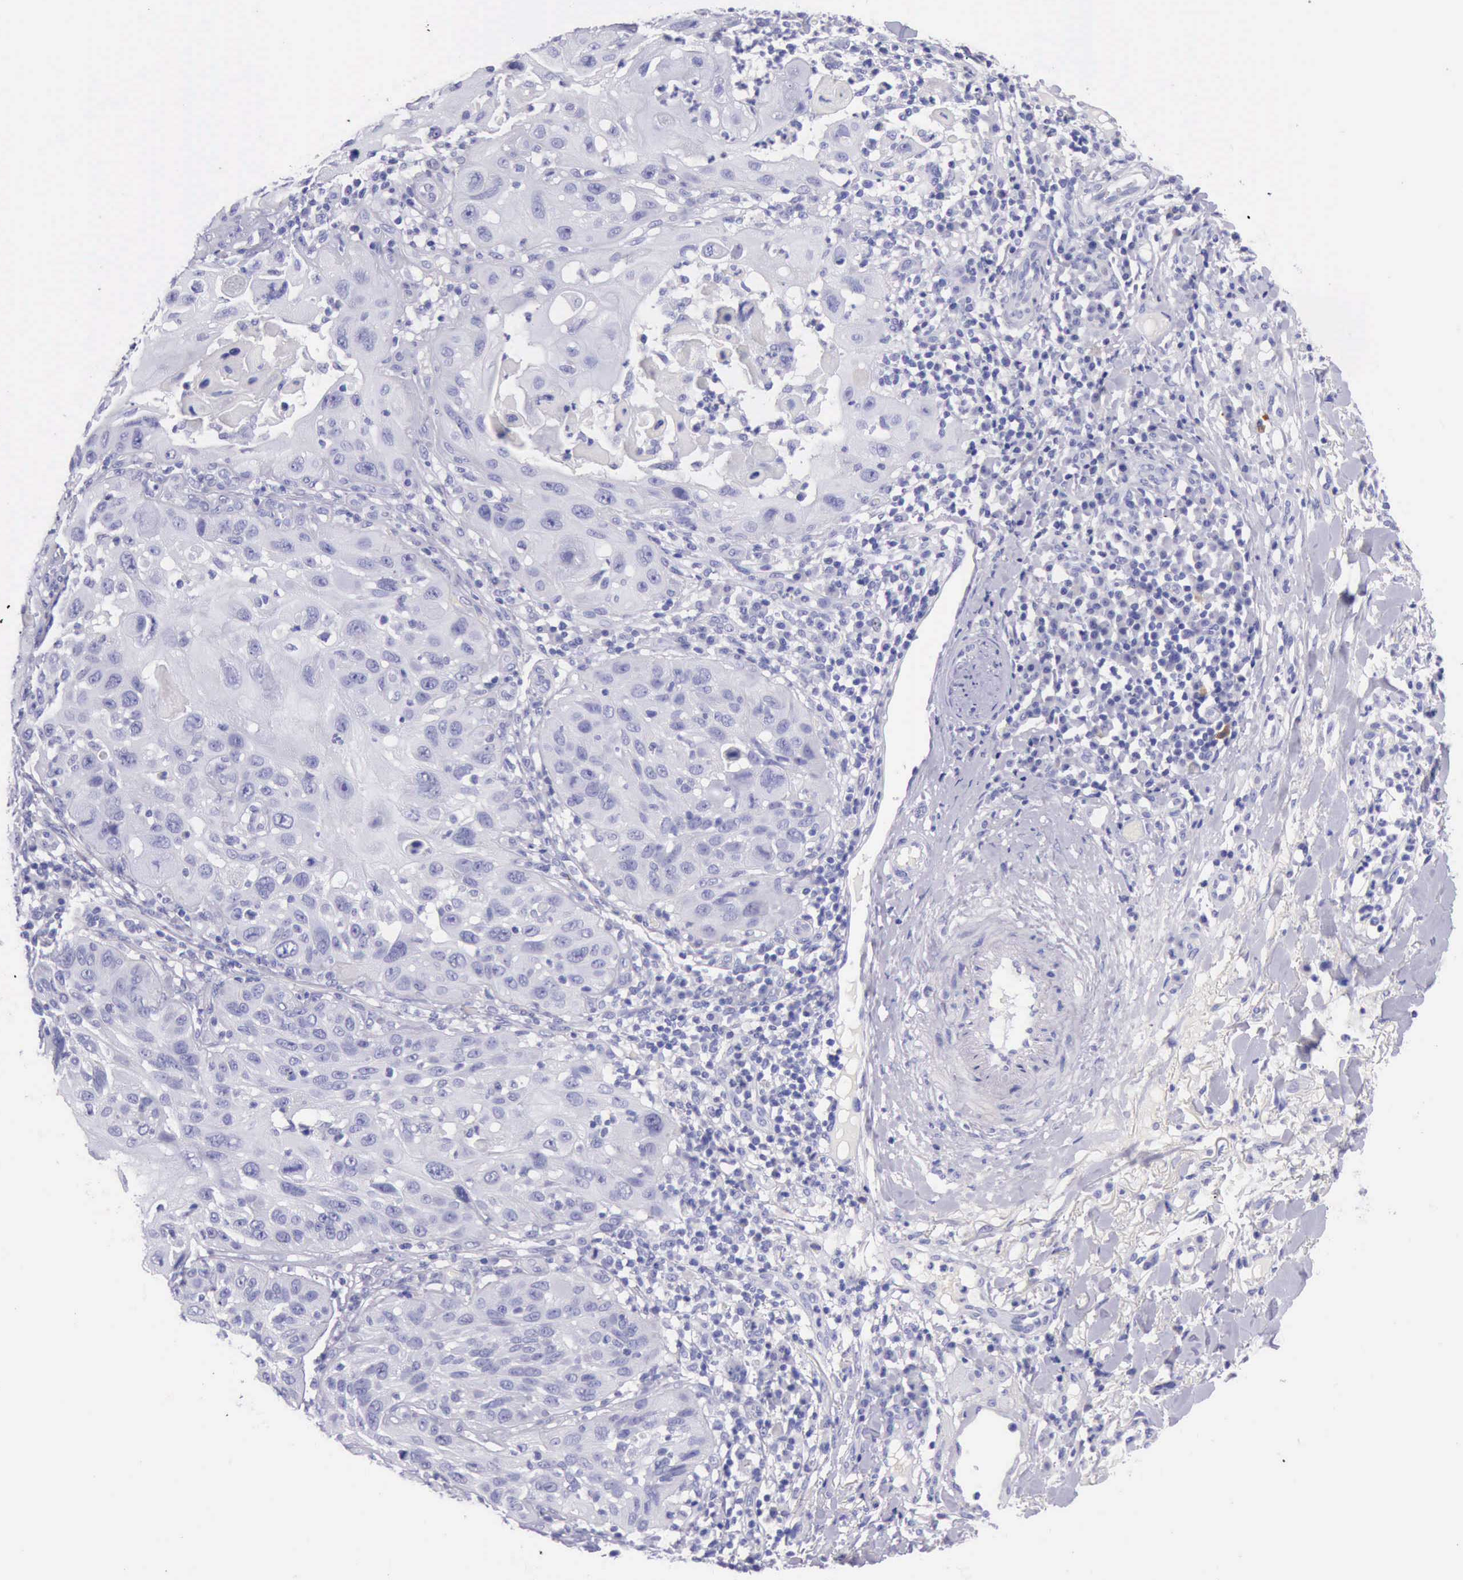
{"staining": {"intensity": "negative", "quantity": "none", "location": "none"}, "tissue": "skin cancer", "cell_type": "Tumor cells", "image_type": "cancer", "snomed": [{"axis": "morphology", "description": "Squamous cell carcinoma, NOS"}, {"axis": "topography", "description": "Skin"}], "caption": "Tumor cells are negative for protein expression in human squamous cell carcinoma (skin).", "gene": "KRT8", "patient": {"sex": "female", "age": 89}}